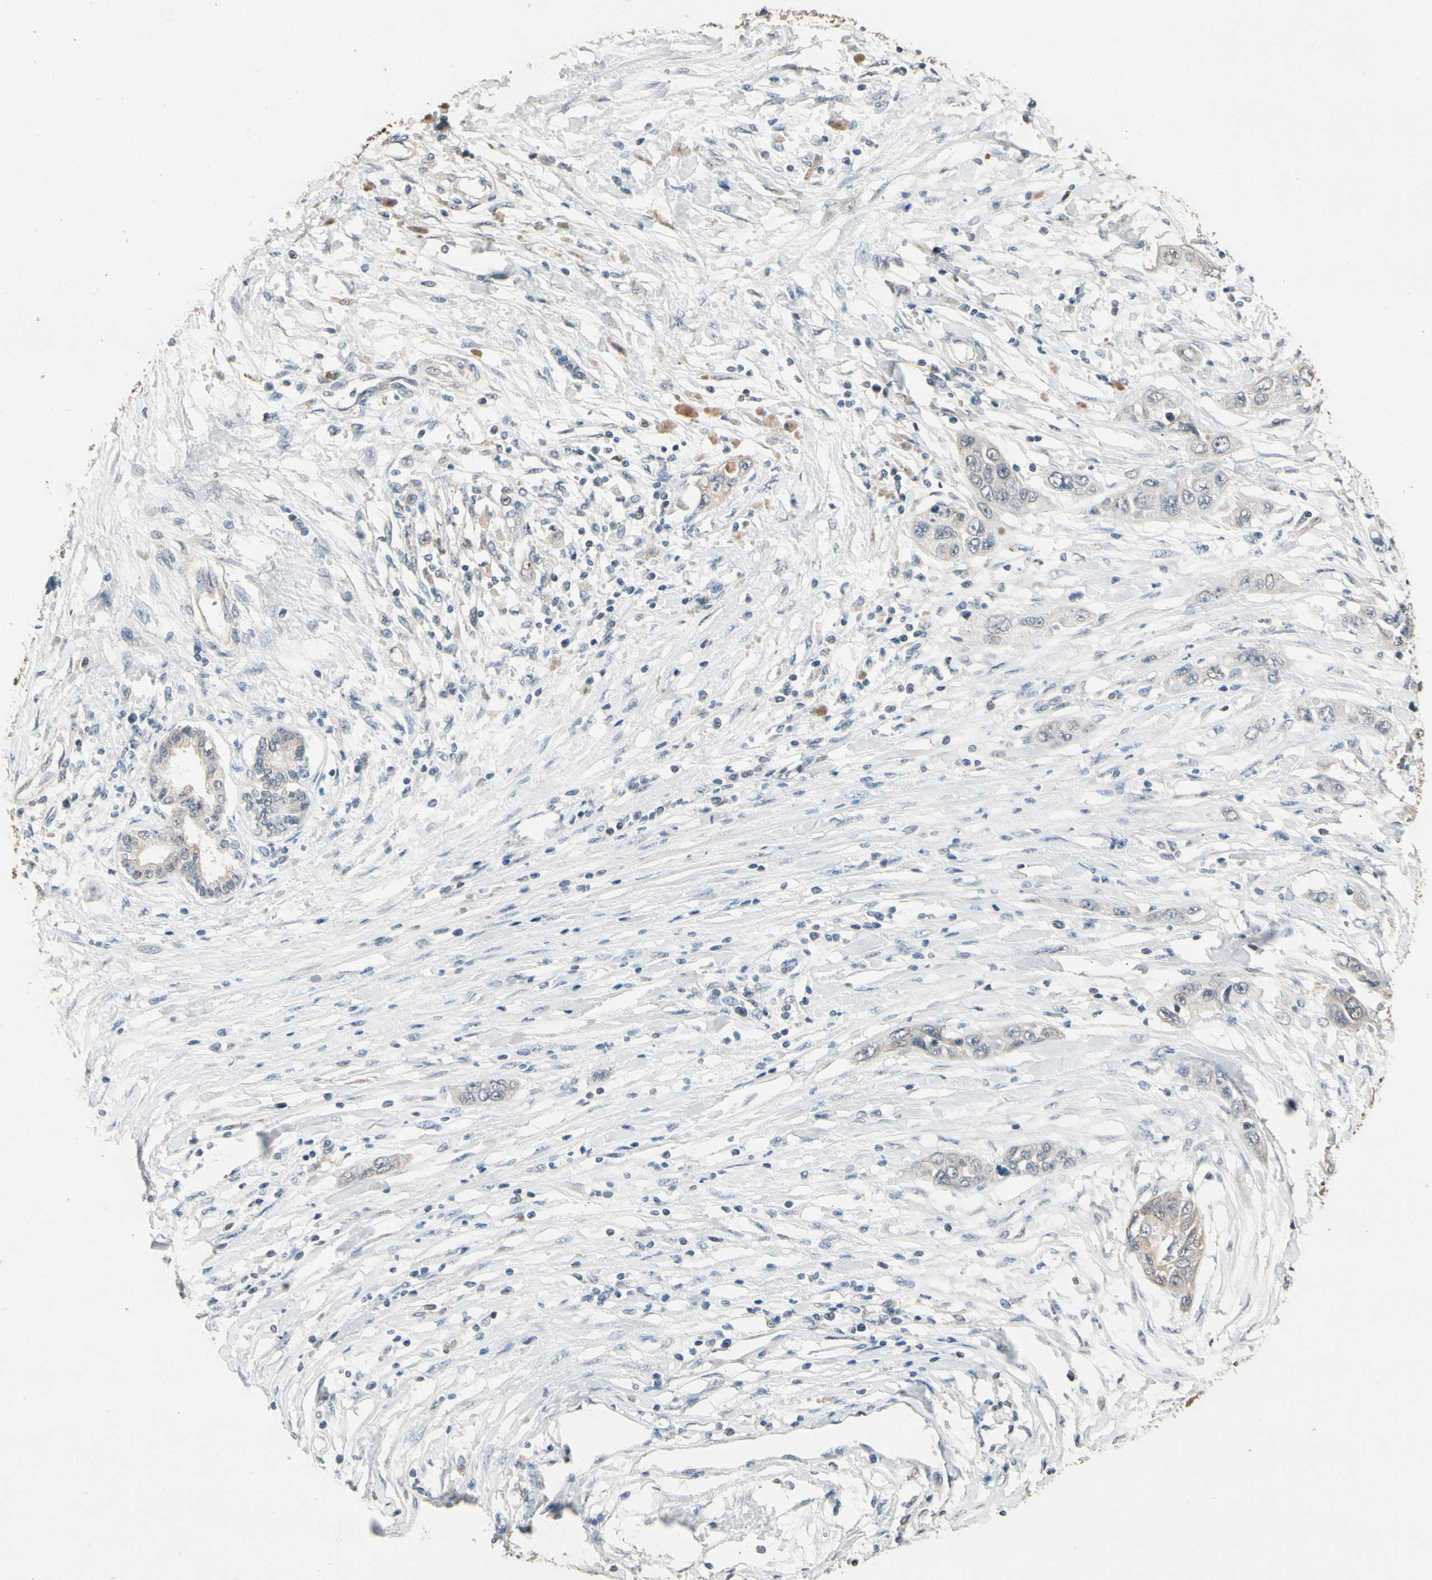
{"staining": {"intensity": "weak", "quantity": "25%-75%", "location": "cytoplasmic/membranous"}, "tissue": "pancreatic cancer", "cell_type": "Tumor cells", "image_type": "cancer", "snomed": [{"axis": "morphology", "description": "Adenocarcinoma, NOS"}, {"axis": "topography", "description": "Pancreas"}], "caption": "Protein positivity by immunohistochemistry displays weak cytoplasmic/membranous expression in approximately 25%-75% of tumor cells in pancreatic cancer. Using DAB (brown) and hematoxylin (blue) stains, captured at high magnification using brightfield microscopy.", "gene": "MAP3K7", "patient": {"sex": "female", "age": 70}}